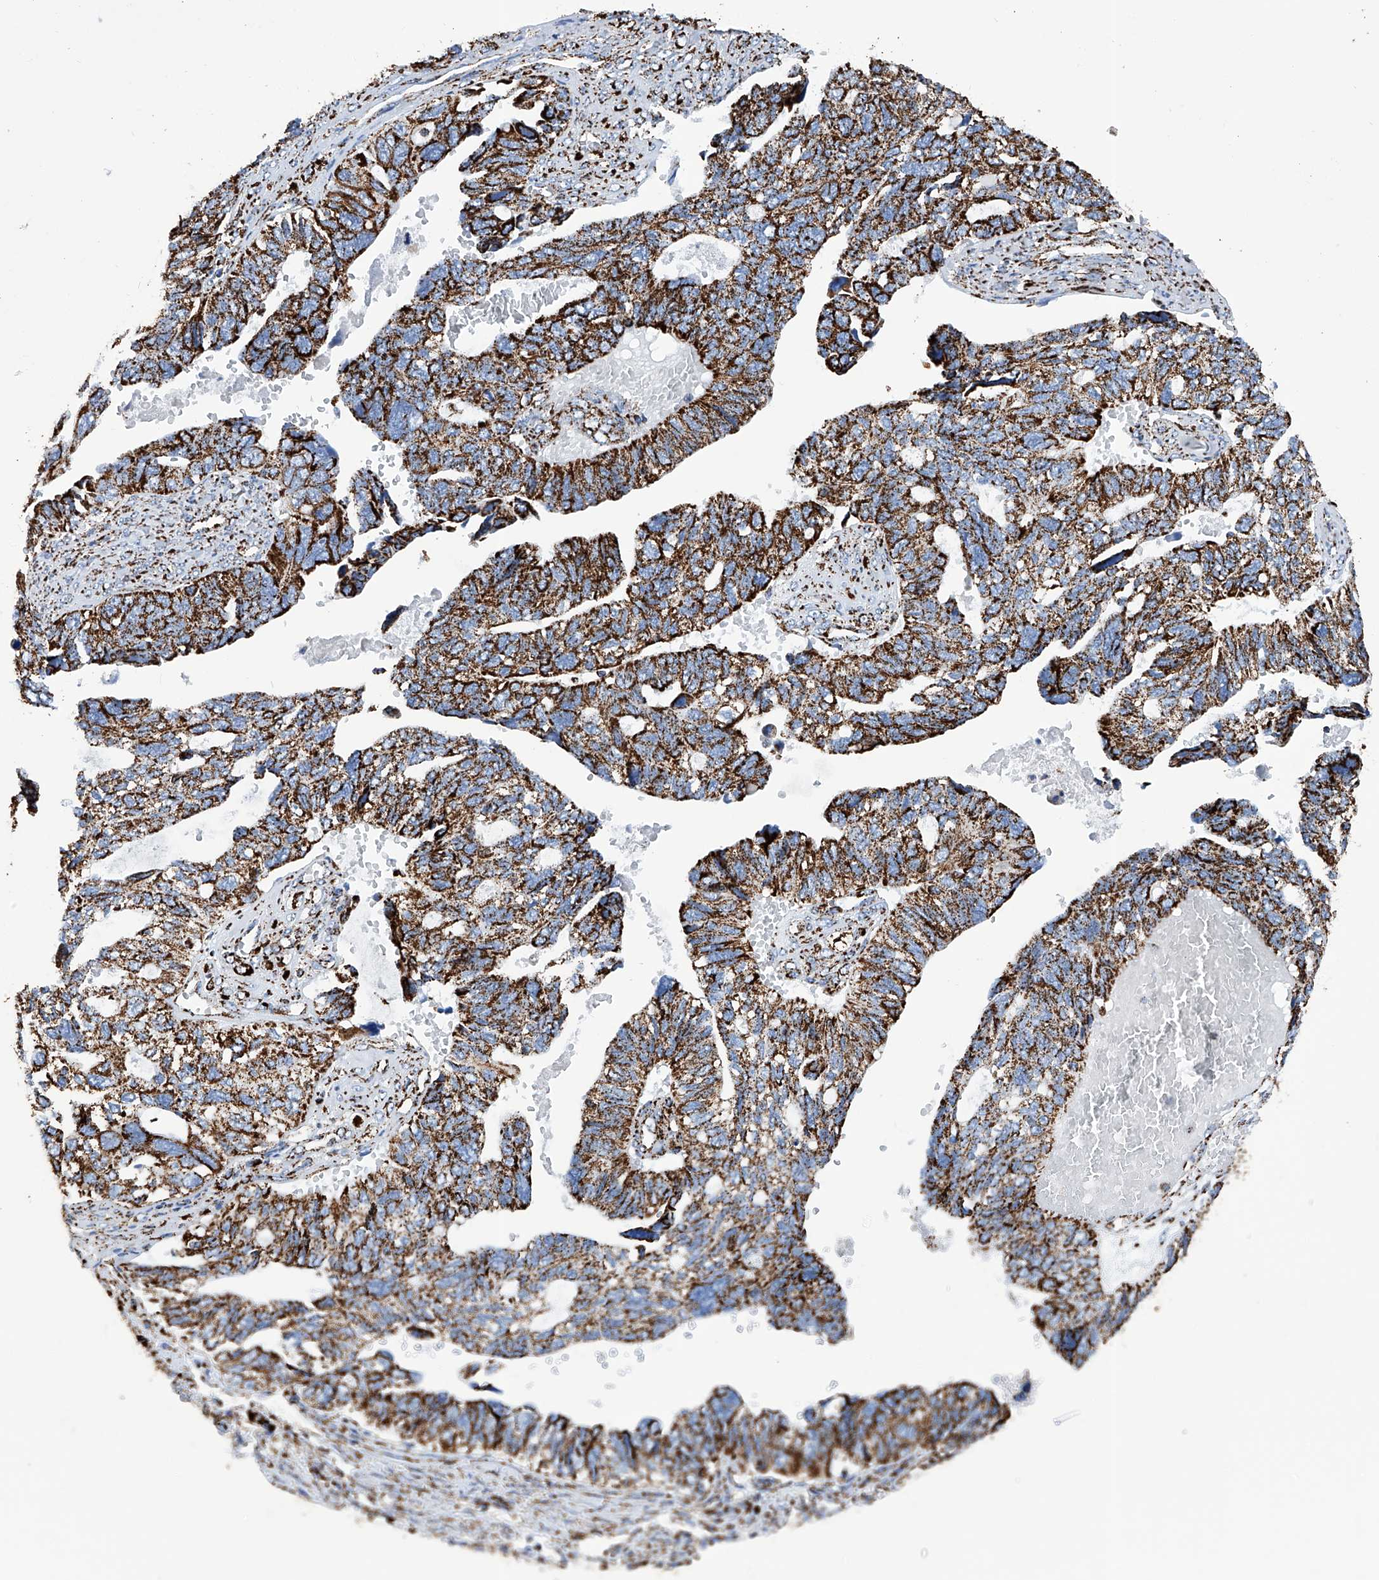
{"staining": {"intensity": "strong", "quantity": ">75%", "location": "cytoplasmic/membranous"}, "tissue": "ovarian cancer", "cell_type": "Tumor cells", "image_type": "cancer", "snomed": [{"axis": "morphology", "description": "Cystadenocarcinoma, serous, NOS"}, {"axis": "topography", "description": "Ovary"}], "caption": "Tumor cells demonstrate strong cytoplasmic/membranous positivity in about >75% of cells in serous cystadenocarcinoma (ovarian). Immunohistochemistry (ihc) stains the protein in brown and the nuclei are stained blue.", "gene": "ATP5PF", "patient": {"sex": "female", "age": 79}}